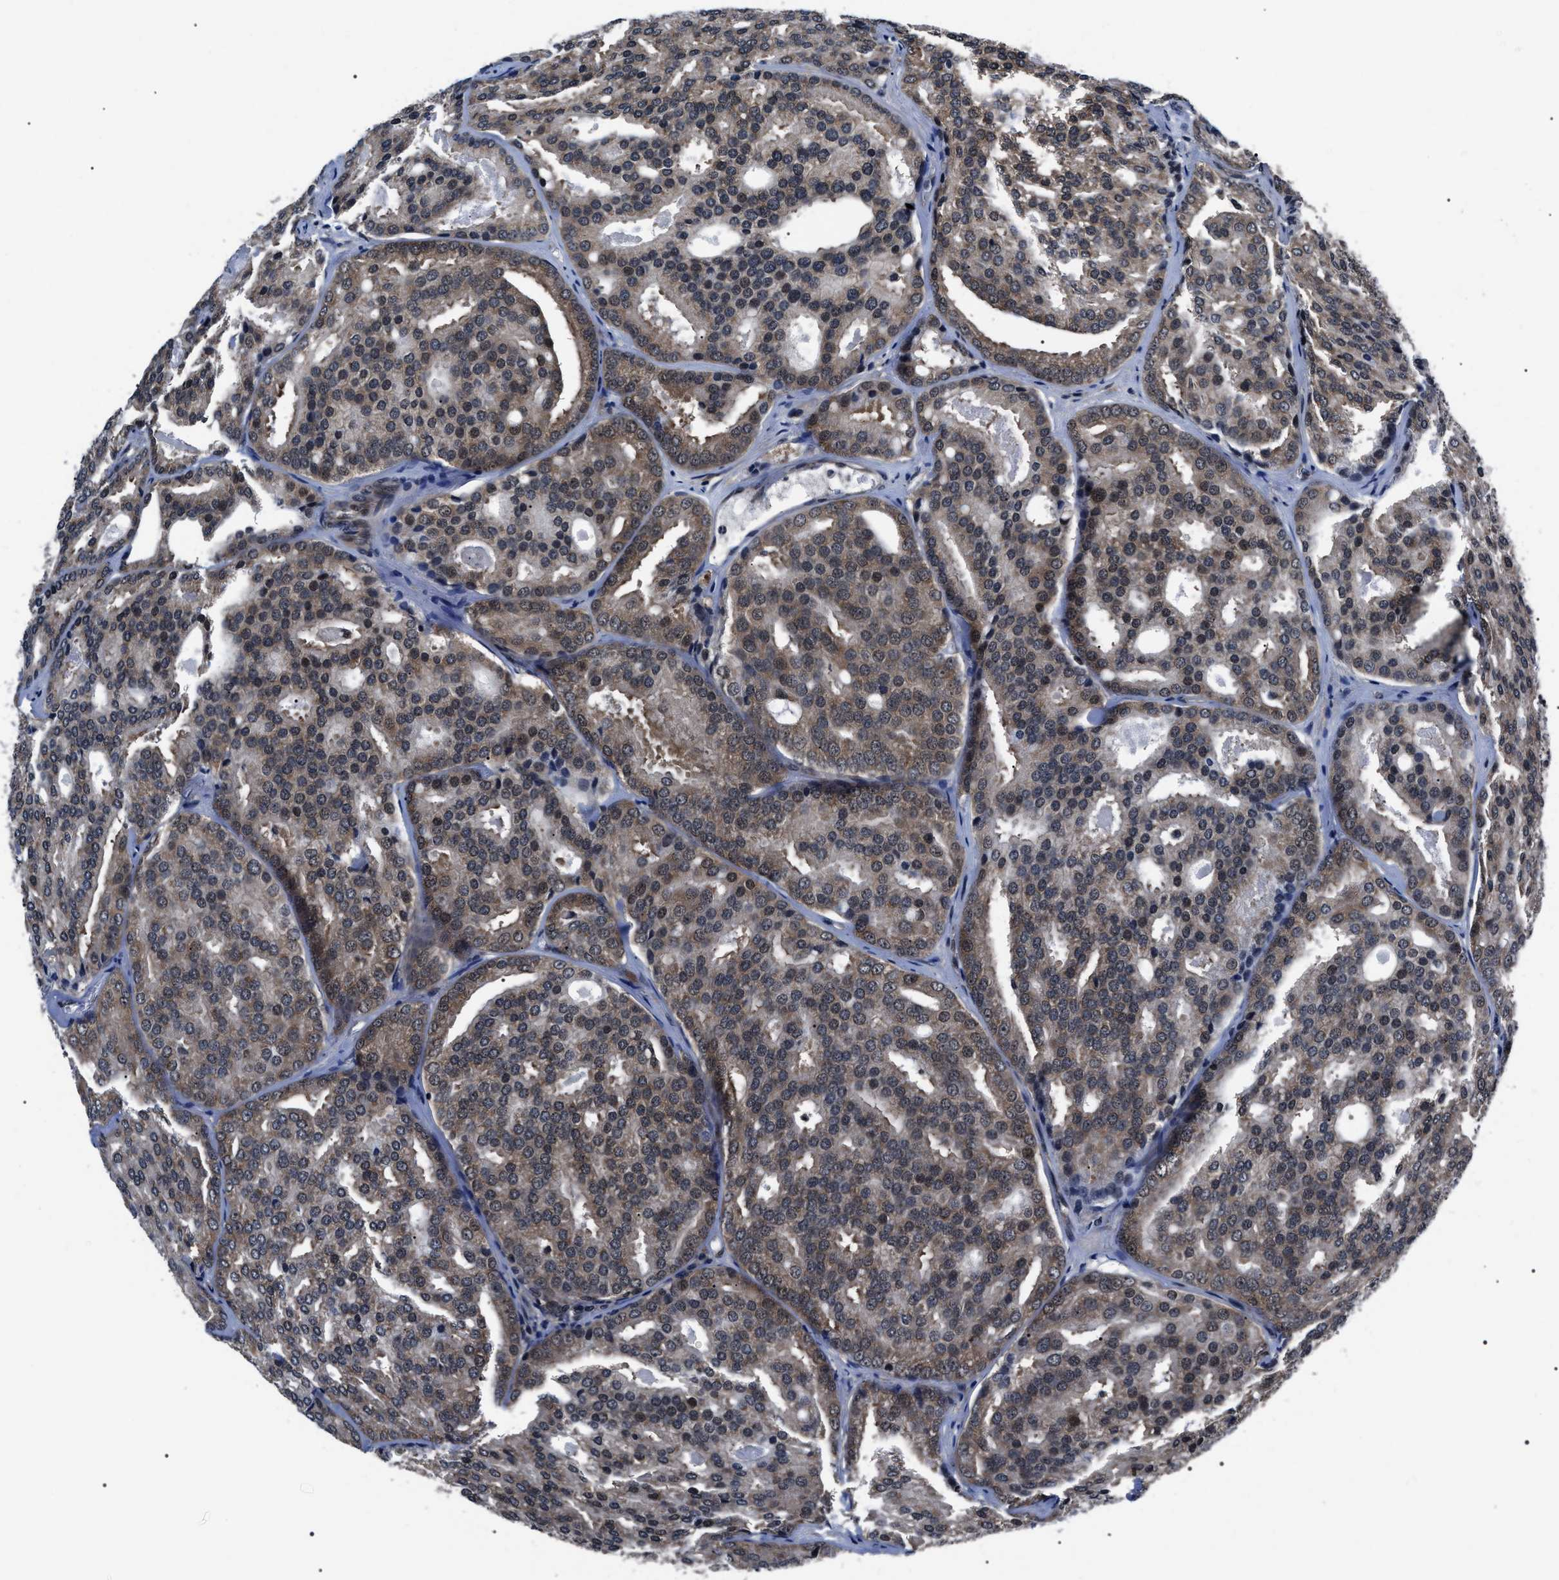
{"staining": {"intensity": "moderate", "quantity": ">75%", "location": "cytoplasmic/membranous,nuclear"}, "tissue": "prostate cancer", "cell_type": "Tumor cells", "image_type": "cancer", "snomed": [{"axis": "morphology", "description": "Adenocarcinoma, High grade"}, {"axis": "topography", "description": "Prostate"}], "caption": "Immunohistochemical staining of human adenocarcinoma (high-grade) (prostate) demonstrates medium levels of moderate cytoplasmic/membranous and nuclear protein expression in approximately >75% of tumor cells.", "gene": "CSNK2A1", "patient": {"sex": "male", "age": 64}}